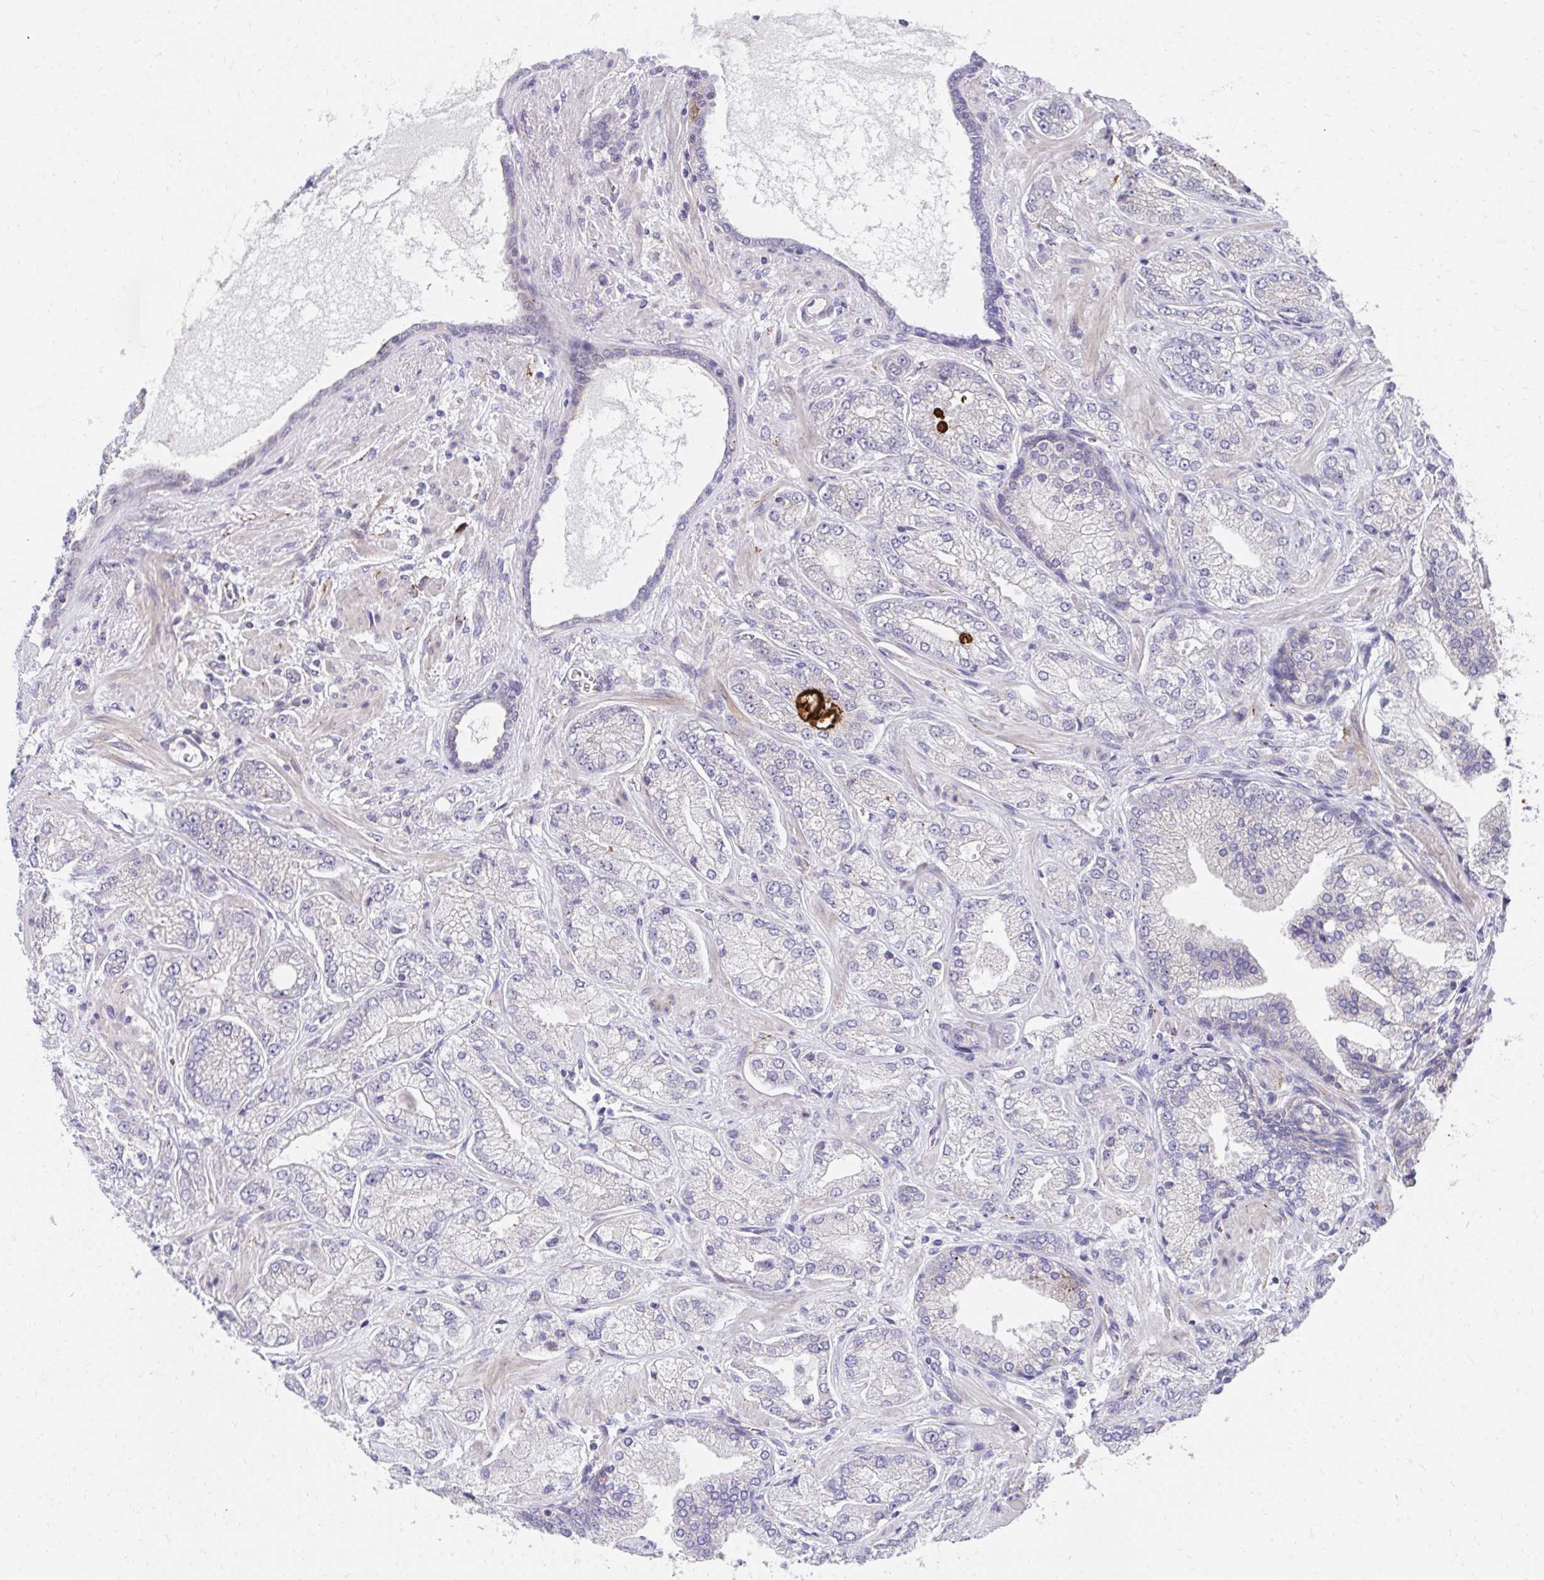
{"staining": {"intensity": "negative", "quantity": "none", "location": "none"}, "tissue": "prostate cancer", "cell_type": "Tumor cells", "image_type": "cancer", "snomed": [{"axis": "morphology", "description": "Normal tissue, NOS"}, {"axis": "morphology", "description": "Adenocarcinoma, High grade"}, {"axis": "topography", "description": "Prostate"}, {"axis": "topography", "description": "Peripheral nerve tissue"}], "caption": "An image of human adenocarcinoma (high-grade) (prostate) is negative for staining in tumor cells.", "gene": "SLAMF7", "patient": {"sex": "male", "age": 68}}